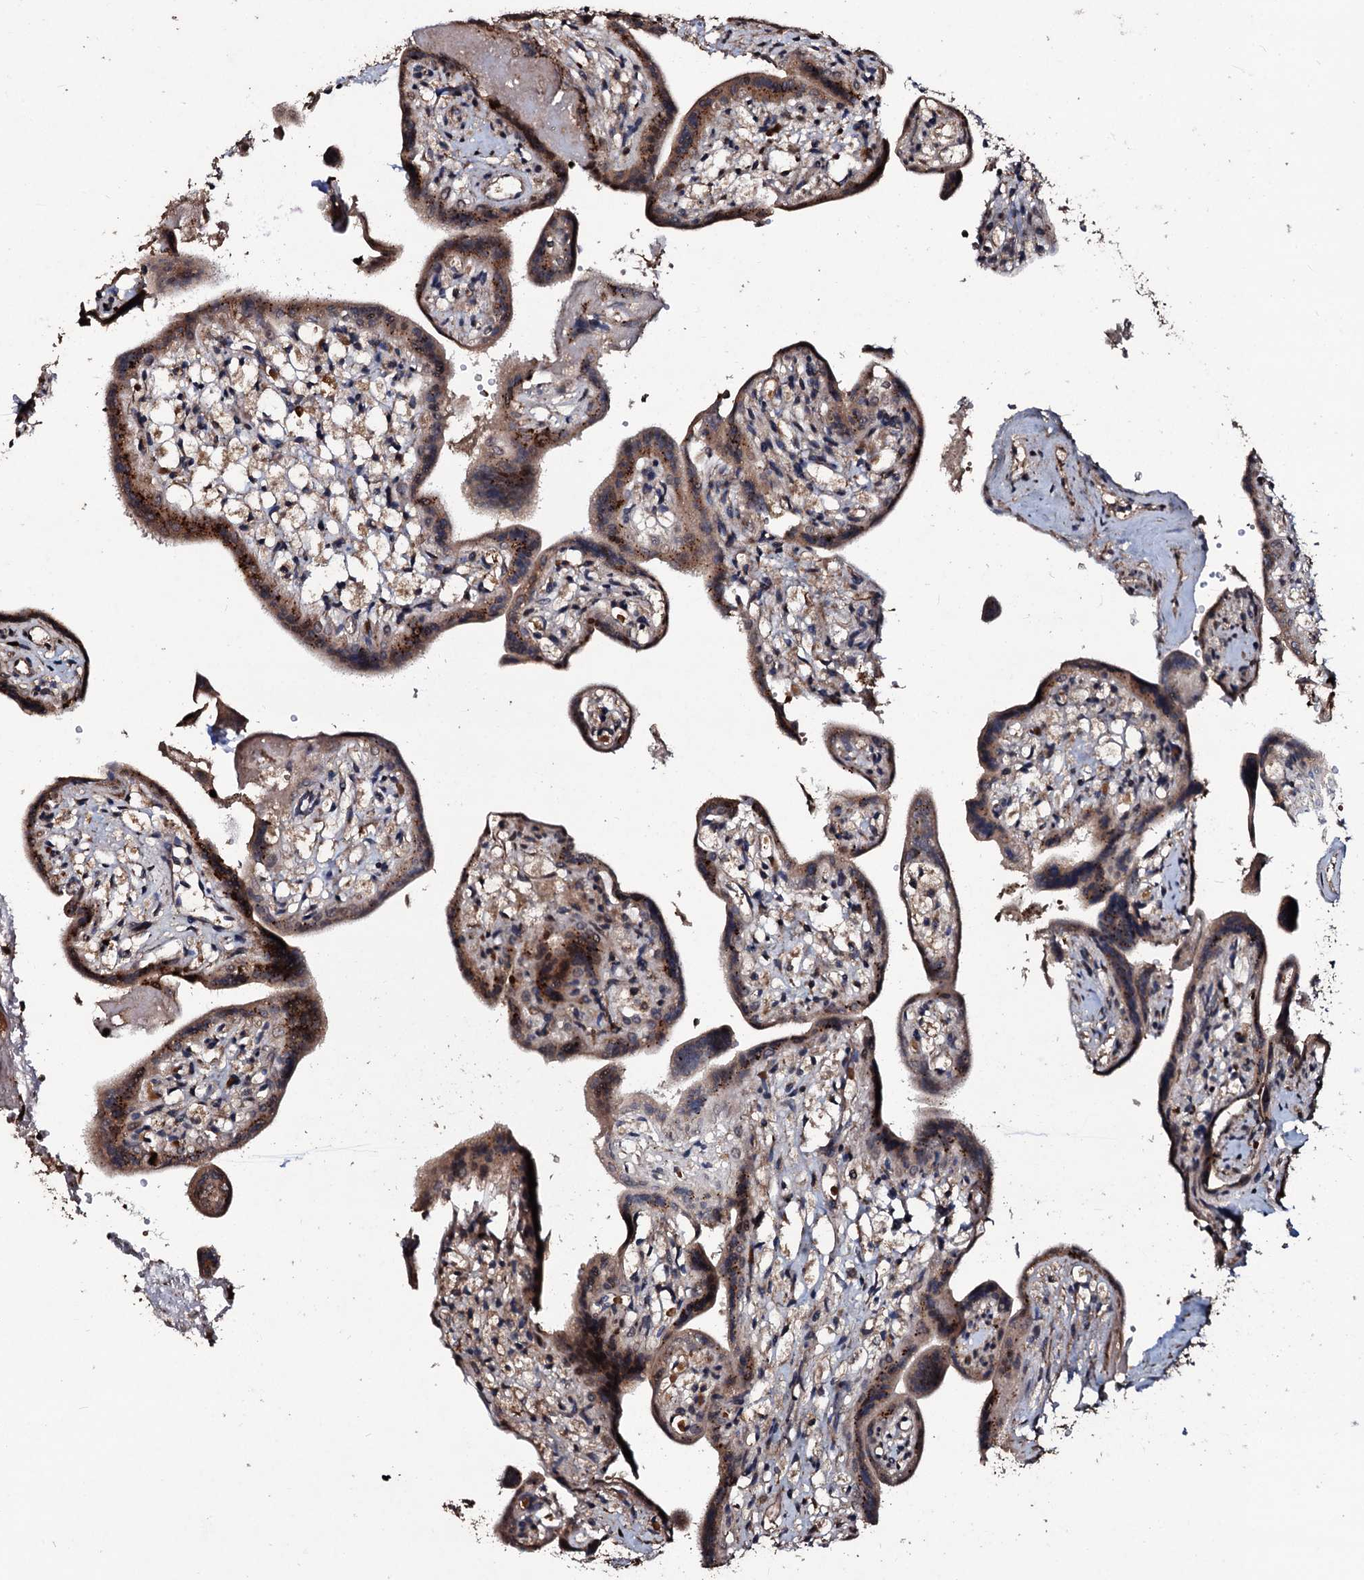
{"staining": {"intensity": "strong", "quantity": ">75%", "location": "cytoplasmic/membranous"}, "tissue": "placenta", "cell_type": "Trophoblastic cells", "image_type": "normal", "snomed": [{"axis": "morphology", "description": "Normal tissue, NOS"}, {"axis": "topography", "description": "Placenta"}], "caption": "Approximately >75% of trophoblastic cells in unremarkable placenta display strong cytoplasmic/membranous protein staining as visualized by brown immunohistochemical staining.", "gene": "SUPT7L", "patient": {"sex": "female", "age": 37}}